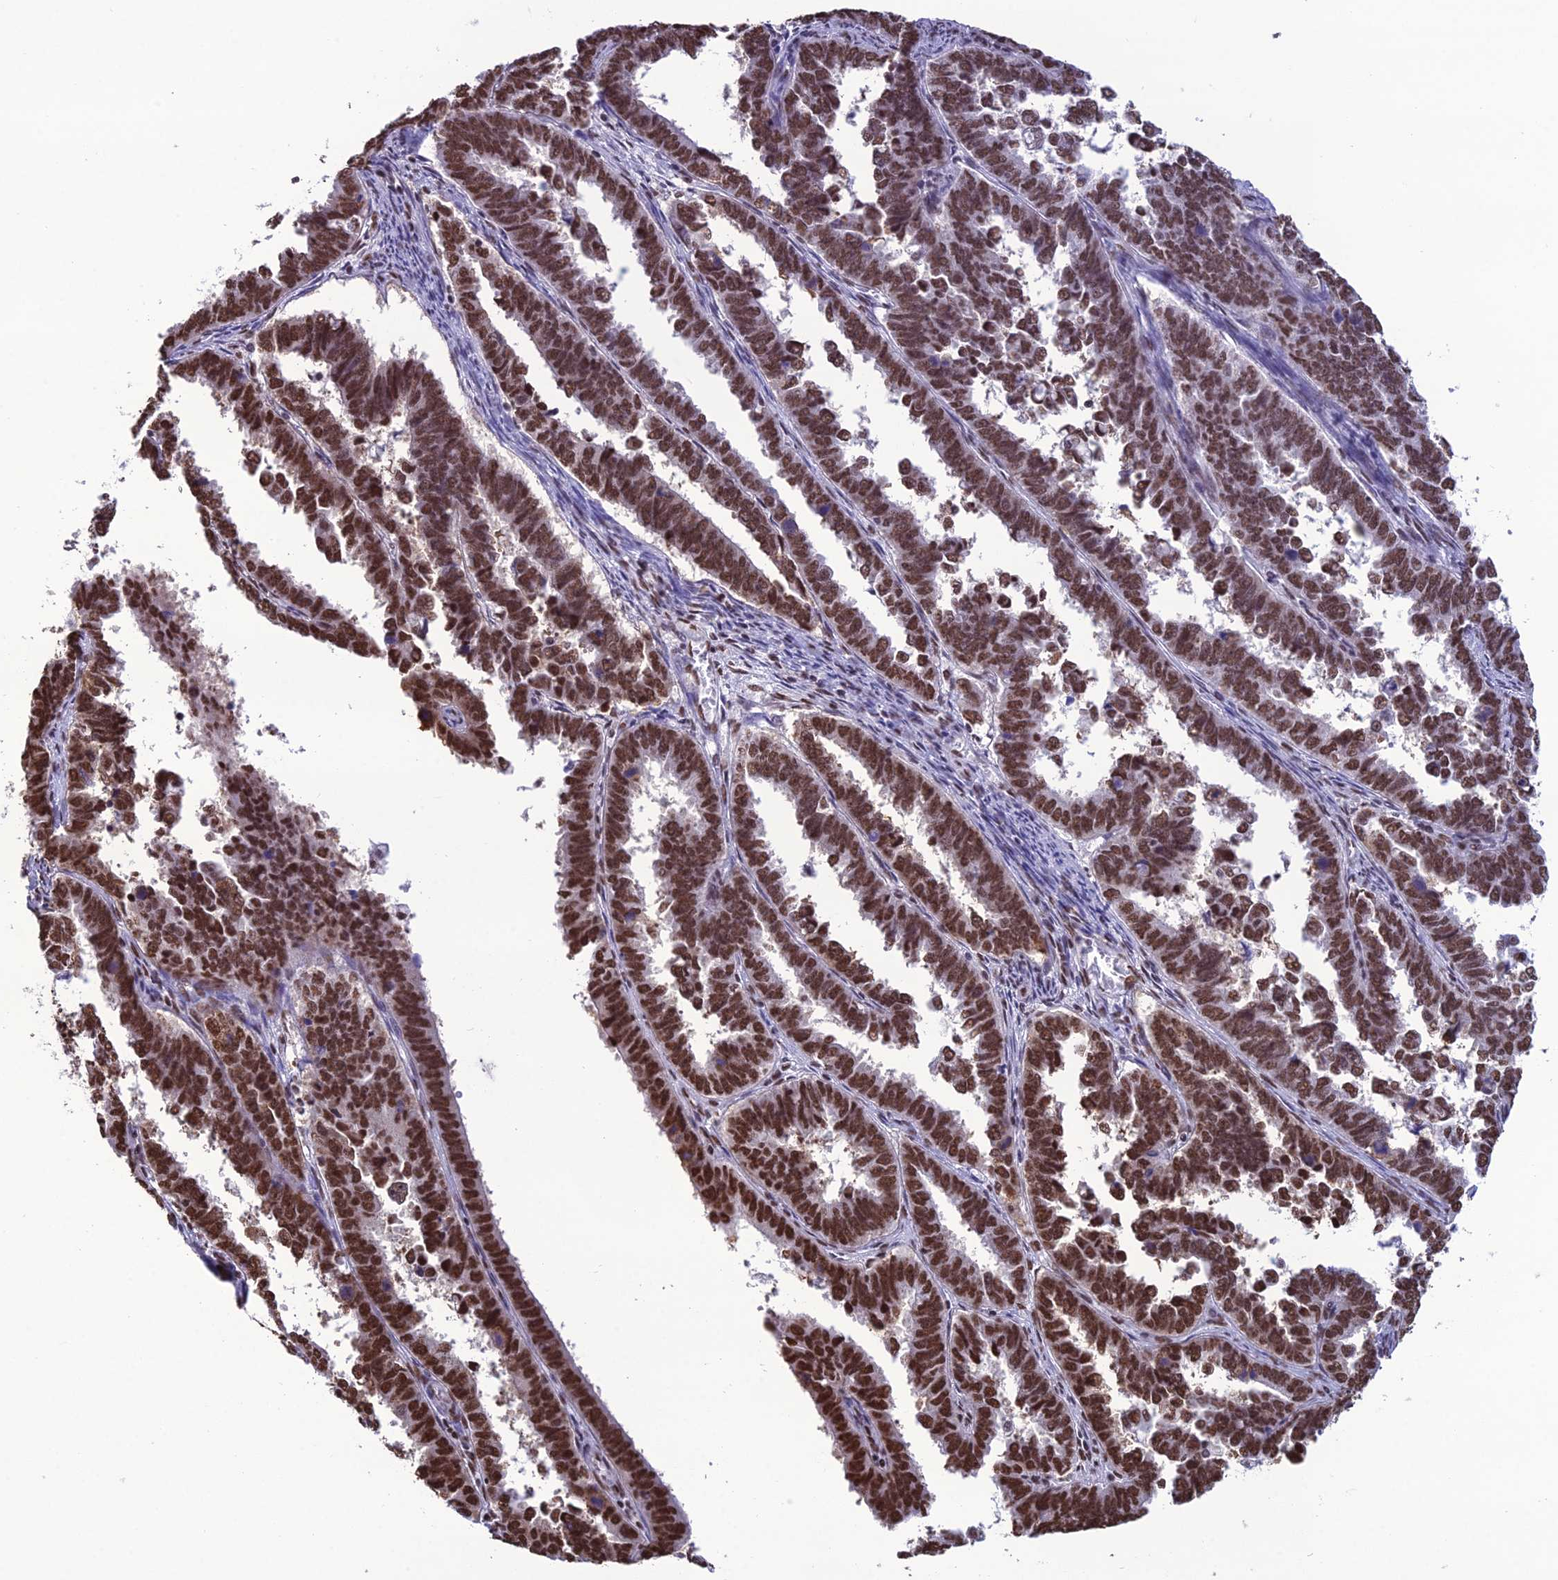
{"staining": {"intensity": "strong", "quantity": ">75%", "location": "nuclear"}, "tissue": "endometrial cancer", "cell_type": "Tumor cells", "image_type": "cancer", "snomed": [{"axis": "morphology", "description": "Adenocarcinoma, NOS"}, {"axis": "topography", "description": "Endometrium"}], "caption": "A histopathology image of endometrial adenocarcinoma stained for a protein exhibits strong nuclear brown staining in tumor cells.", "gene": "PRAMEF12", "patient": {"sex": "female", "age": 75}}